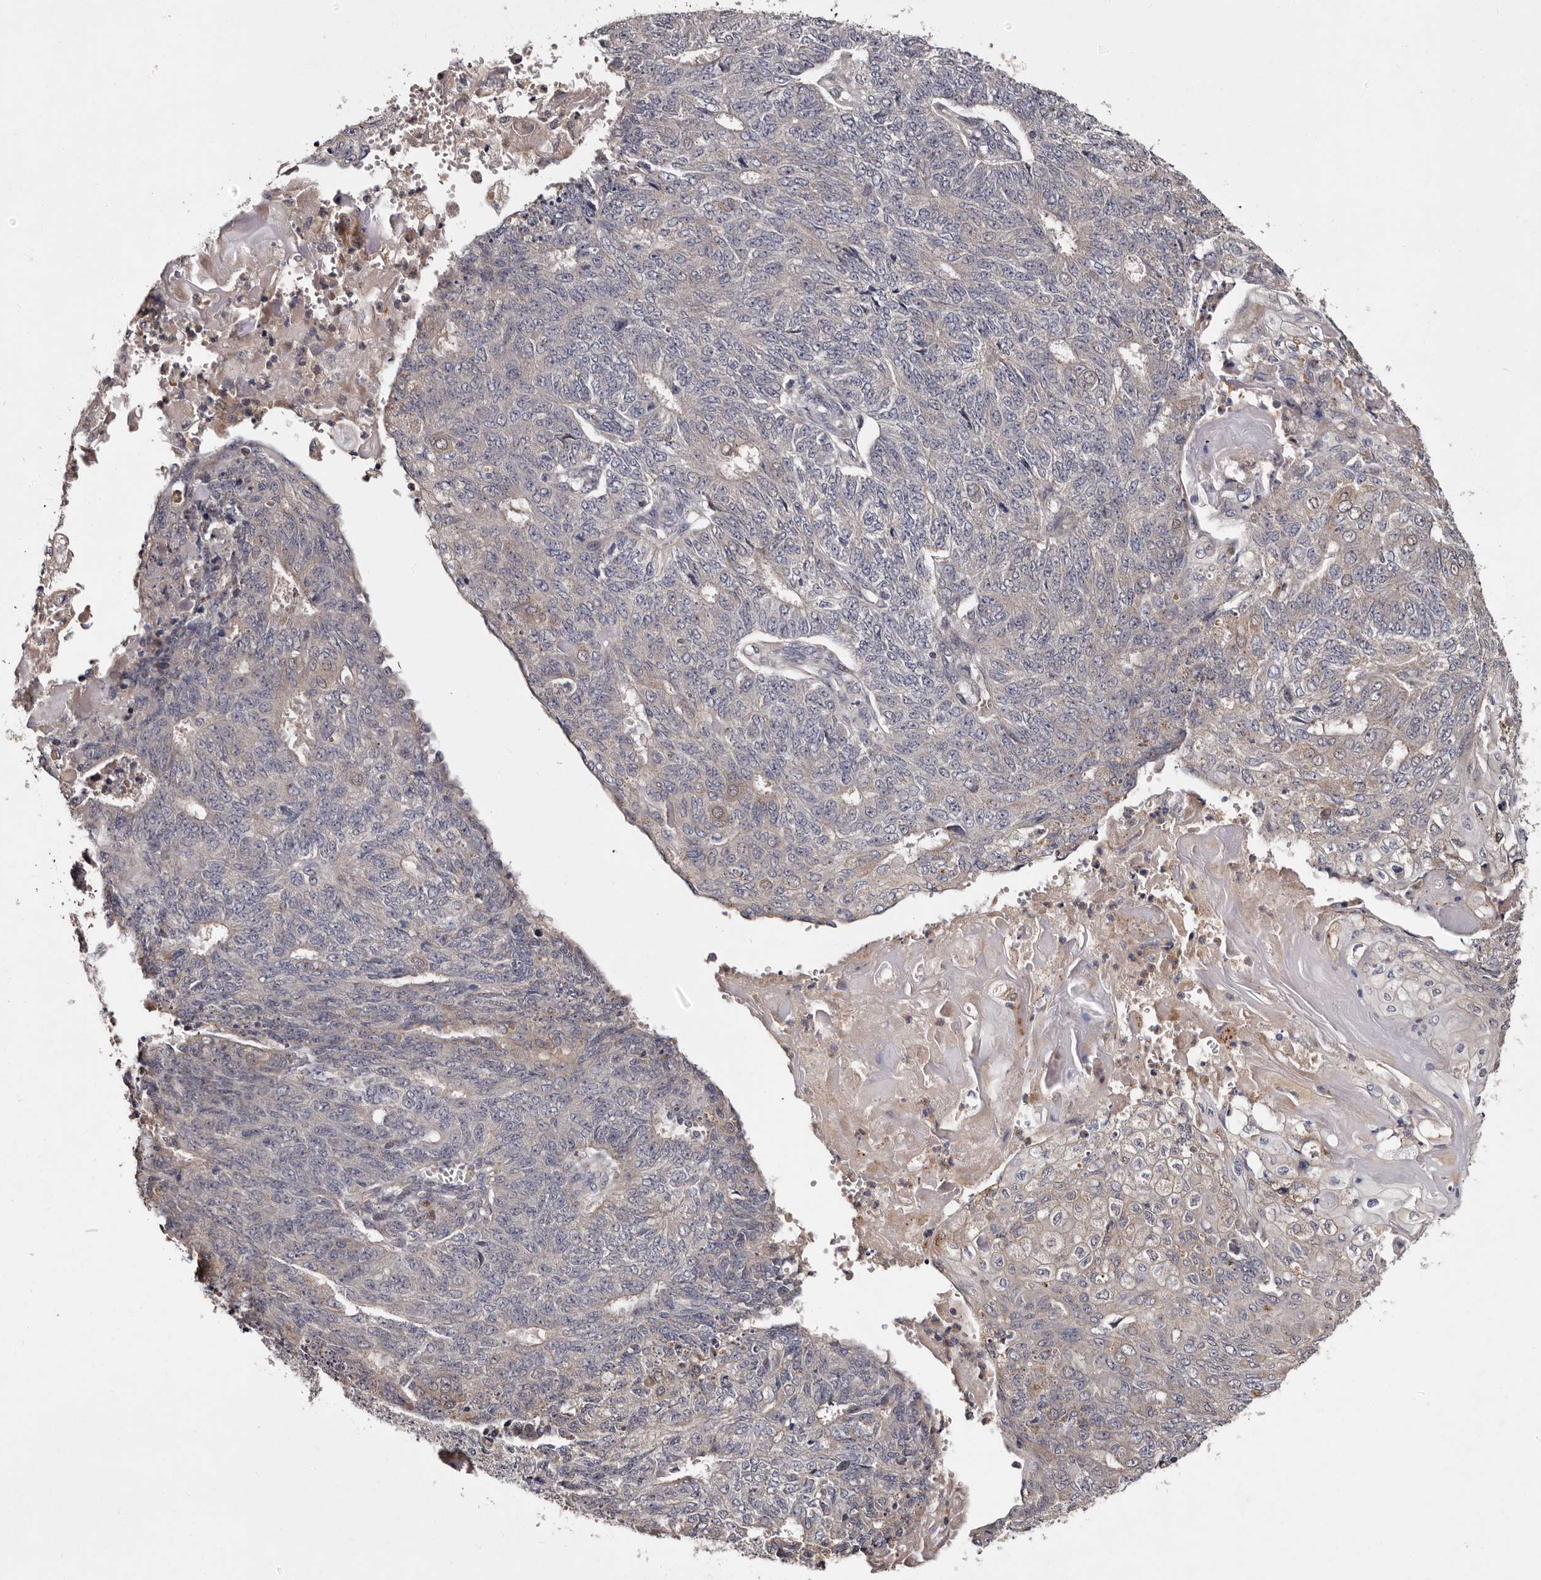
{"staining": {"intensity": "negative", "quantity": "none", "location": "none"}, "tissue": "endometrial cancer", "cell_type": "Tumor cells", "image_type": "cancer", "snomed": [{"axis": "morphology", "description": "Adenocarcinoma, NOS"}, {"axis": "topography", "description": "Endometrium"}], "caption": "Tumor cells show no significant protein staining in endometrial adenocarcinoma. Nuclei are stained in blue.", "gene": "DNPH1", "patient": {"sex": "female", "age": 32}}